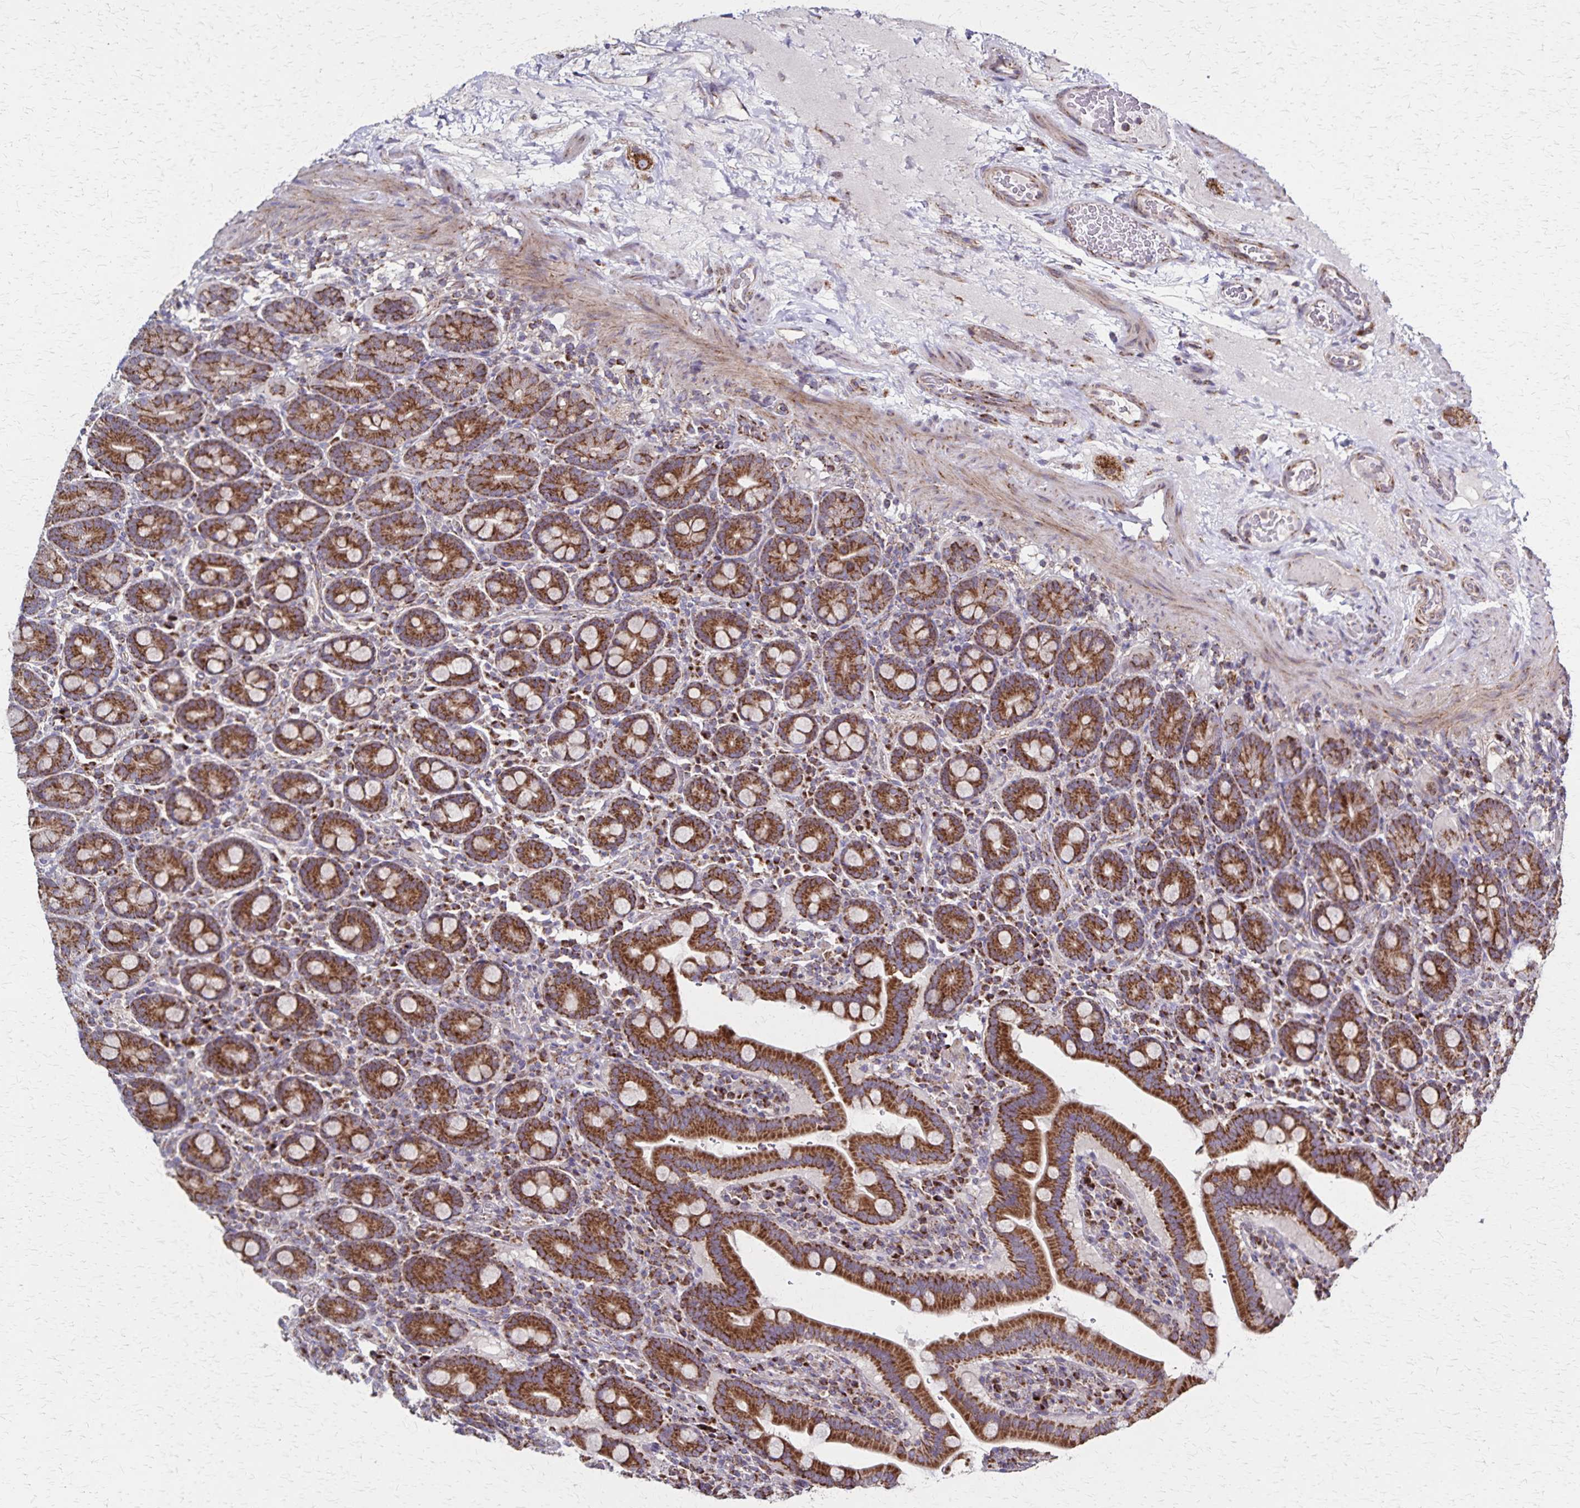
{"staining": {"intensity": "strong", "quantity": ">75%", "location": "cytoplasmic/membranous"}, "tissue": "small intestine", "cell_type": "Glandular cells", "image_type": "normal", "snomed": [{"axis": "morphology", "description": "Normal tissue, NOS"}, {"axis": "topography", "description": "Small intestine"}], "caption": "Glandular cells exhibit high levels of strong cytoplasmic/membranous expression in about >75% of cells in normal small intestine. The staining is performed using DAB brown chromogen to label protein expression. The nuclei are counter-stained blue using hematoxylin.", "gene": "NFS1", "patient": {"sex": "male", "age": 26}}